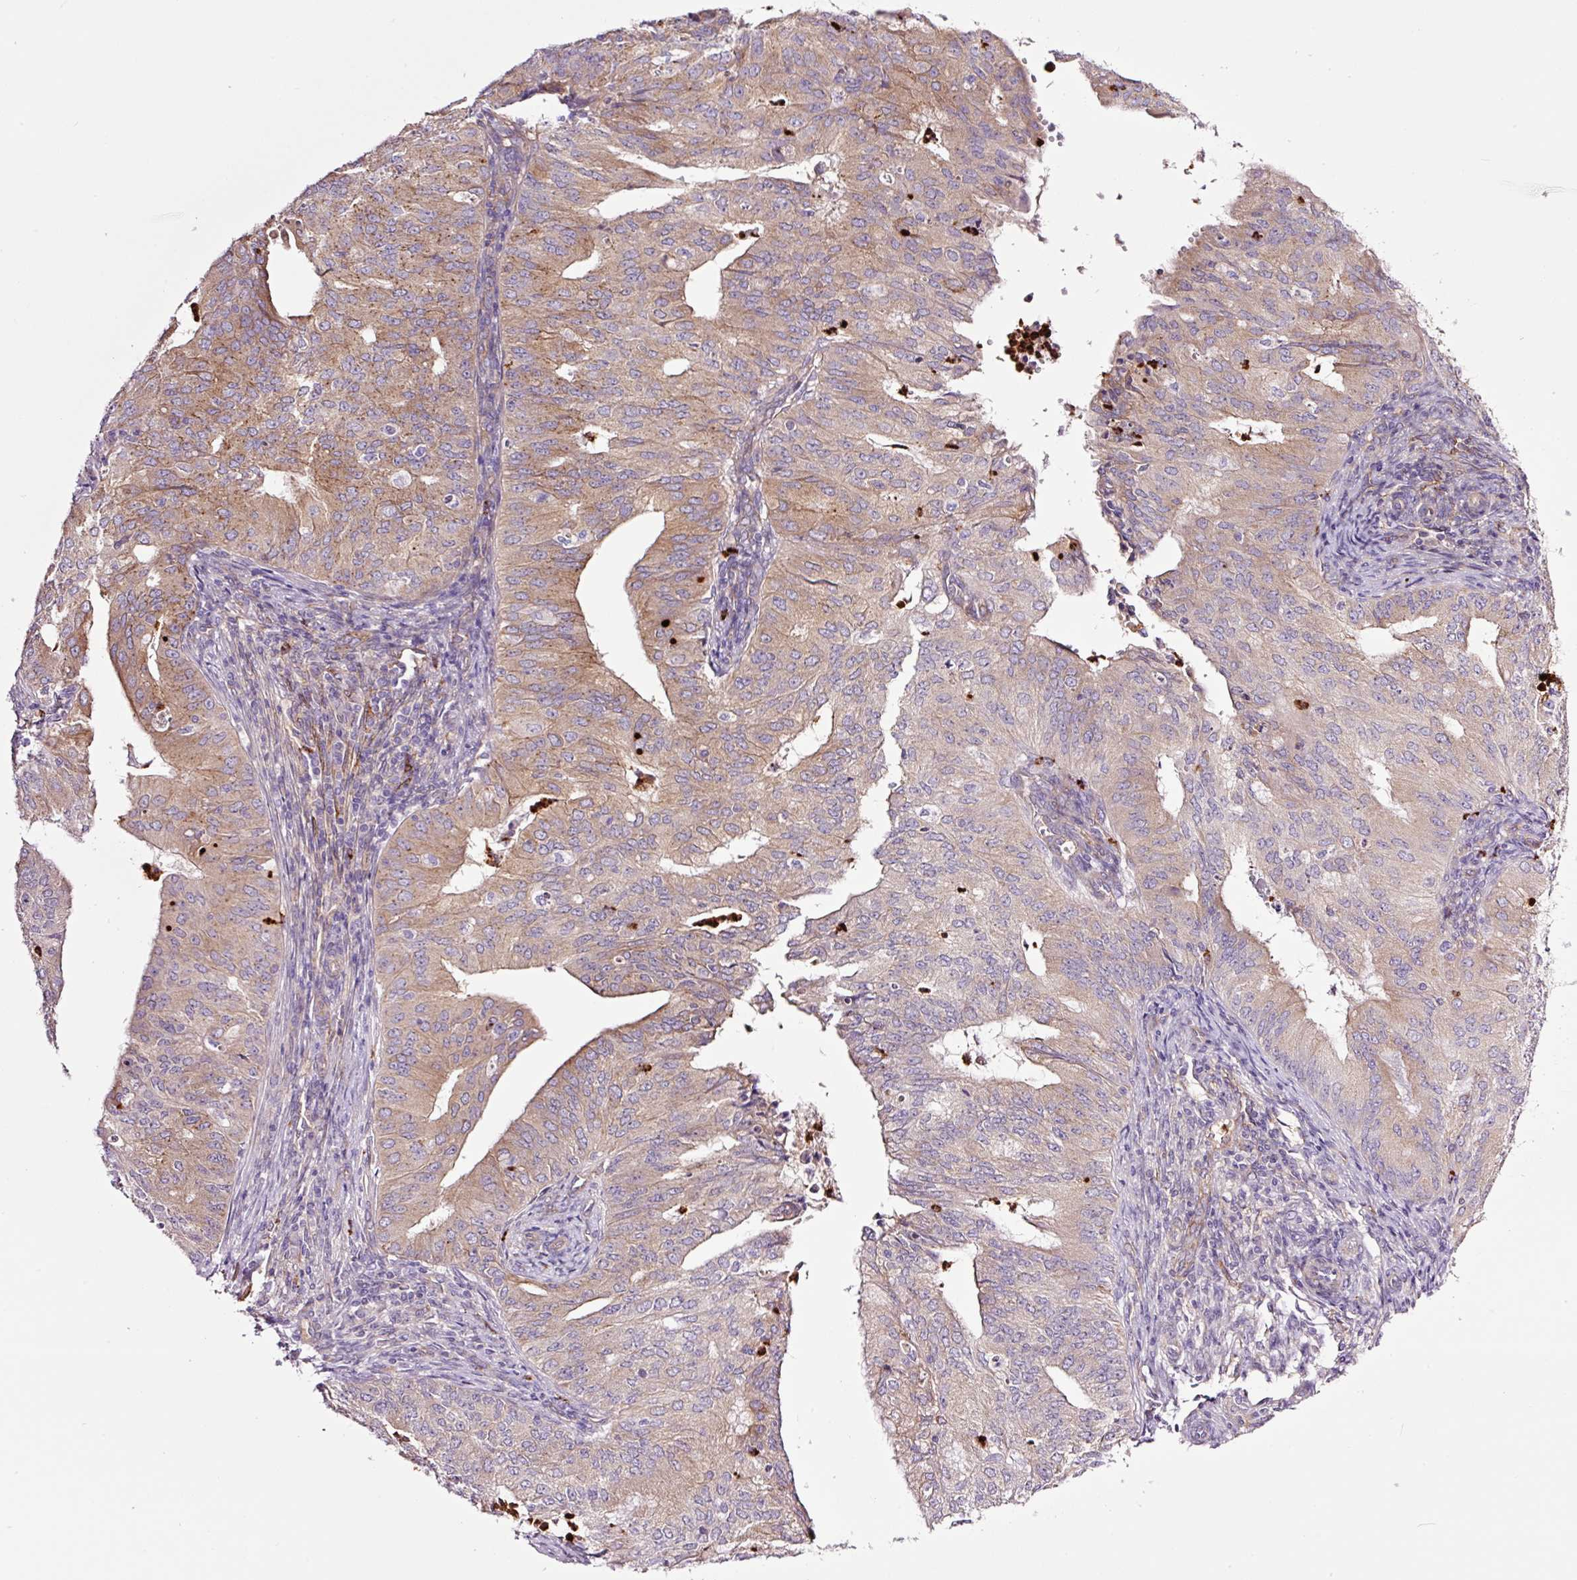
{"staining": {"intensity": "moderate", "quantity": ">75%", "location": "cytoplasmic/membranous"}, "tissue": "endometrial cancer", "cell_type": "Tumor cells", "image_type": "cancer", "snomed": [{"axis": "morphology", "description": "Adenocarcinoma, NOS"}, {"axis": "topography", "description": "Endometrium"}], "caption": "This histopathology image exhibits immunohistochemistry staining of human endometrial adenocarcinoma, with medium moderate cytoplasmic/membranous expression in about >75% of tumor cells.", "gene": "SH2D6", "patient": {"sex": "female", "age": 50}}